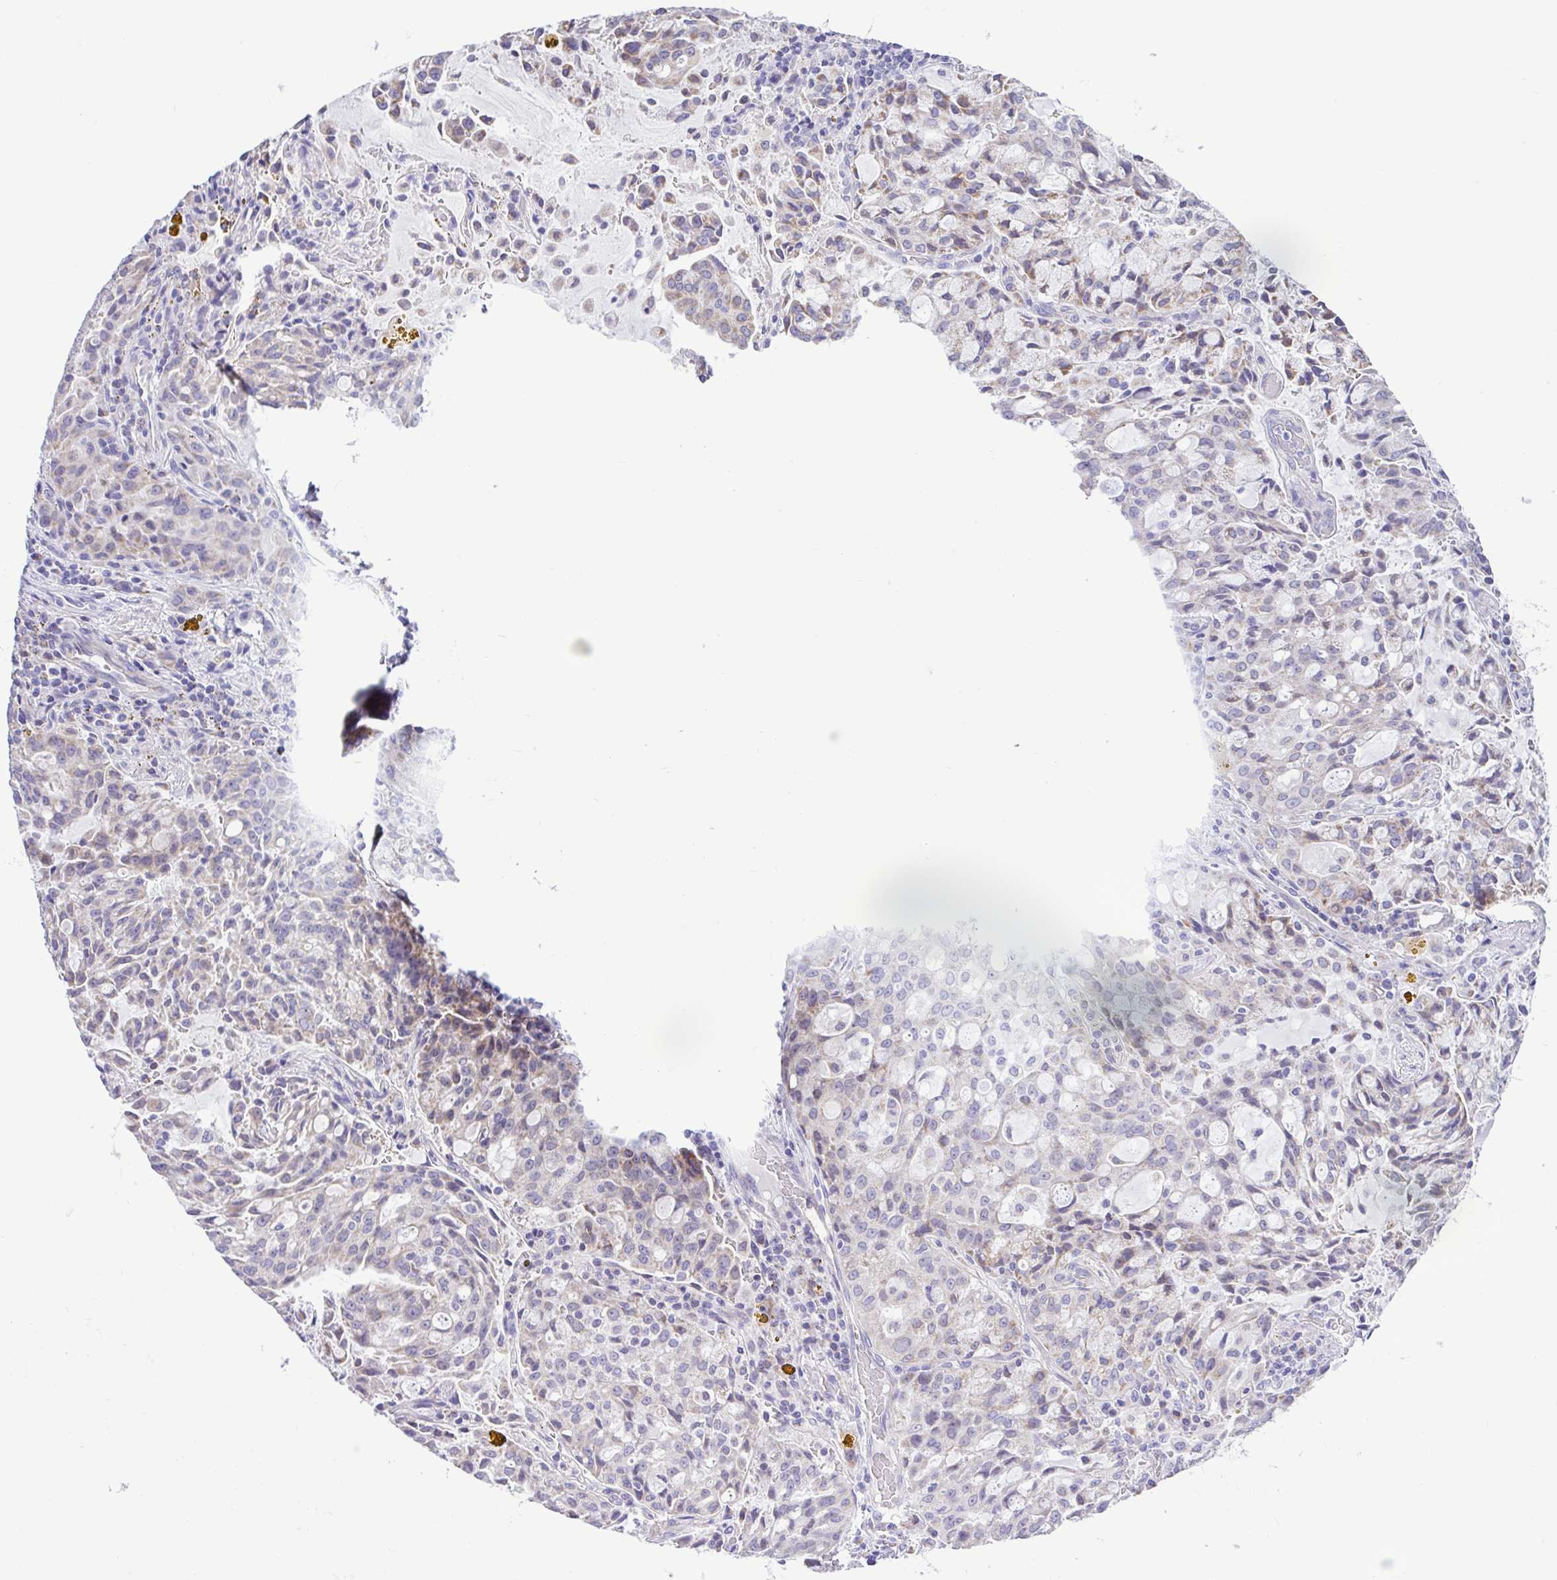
{"staining": {"intensity": "negative", "quantity": "none", "location": "none"}, "tissue": "lung cancer", "cell_type": "Tumor cells", "image_type": "cancer", "snomed": [{"axis": "morphology", "description": "Adenocarcinoma, NOS"}, {"axis": "topography", "description": "Lung"}], "caption": "Immunohistochemistry histopathology image of neoplastic tissue: human lung adenocarcinoma stained with DAB (3,3'-diaminobenzidine) exhibits no significant protein staining in tumor cells.", "gene": "NDUFS2", "patient": {"sex": "female", "age": 44}}